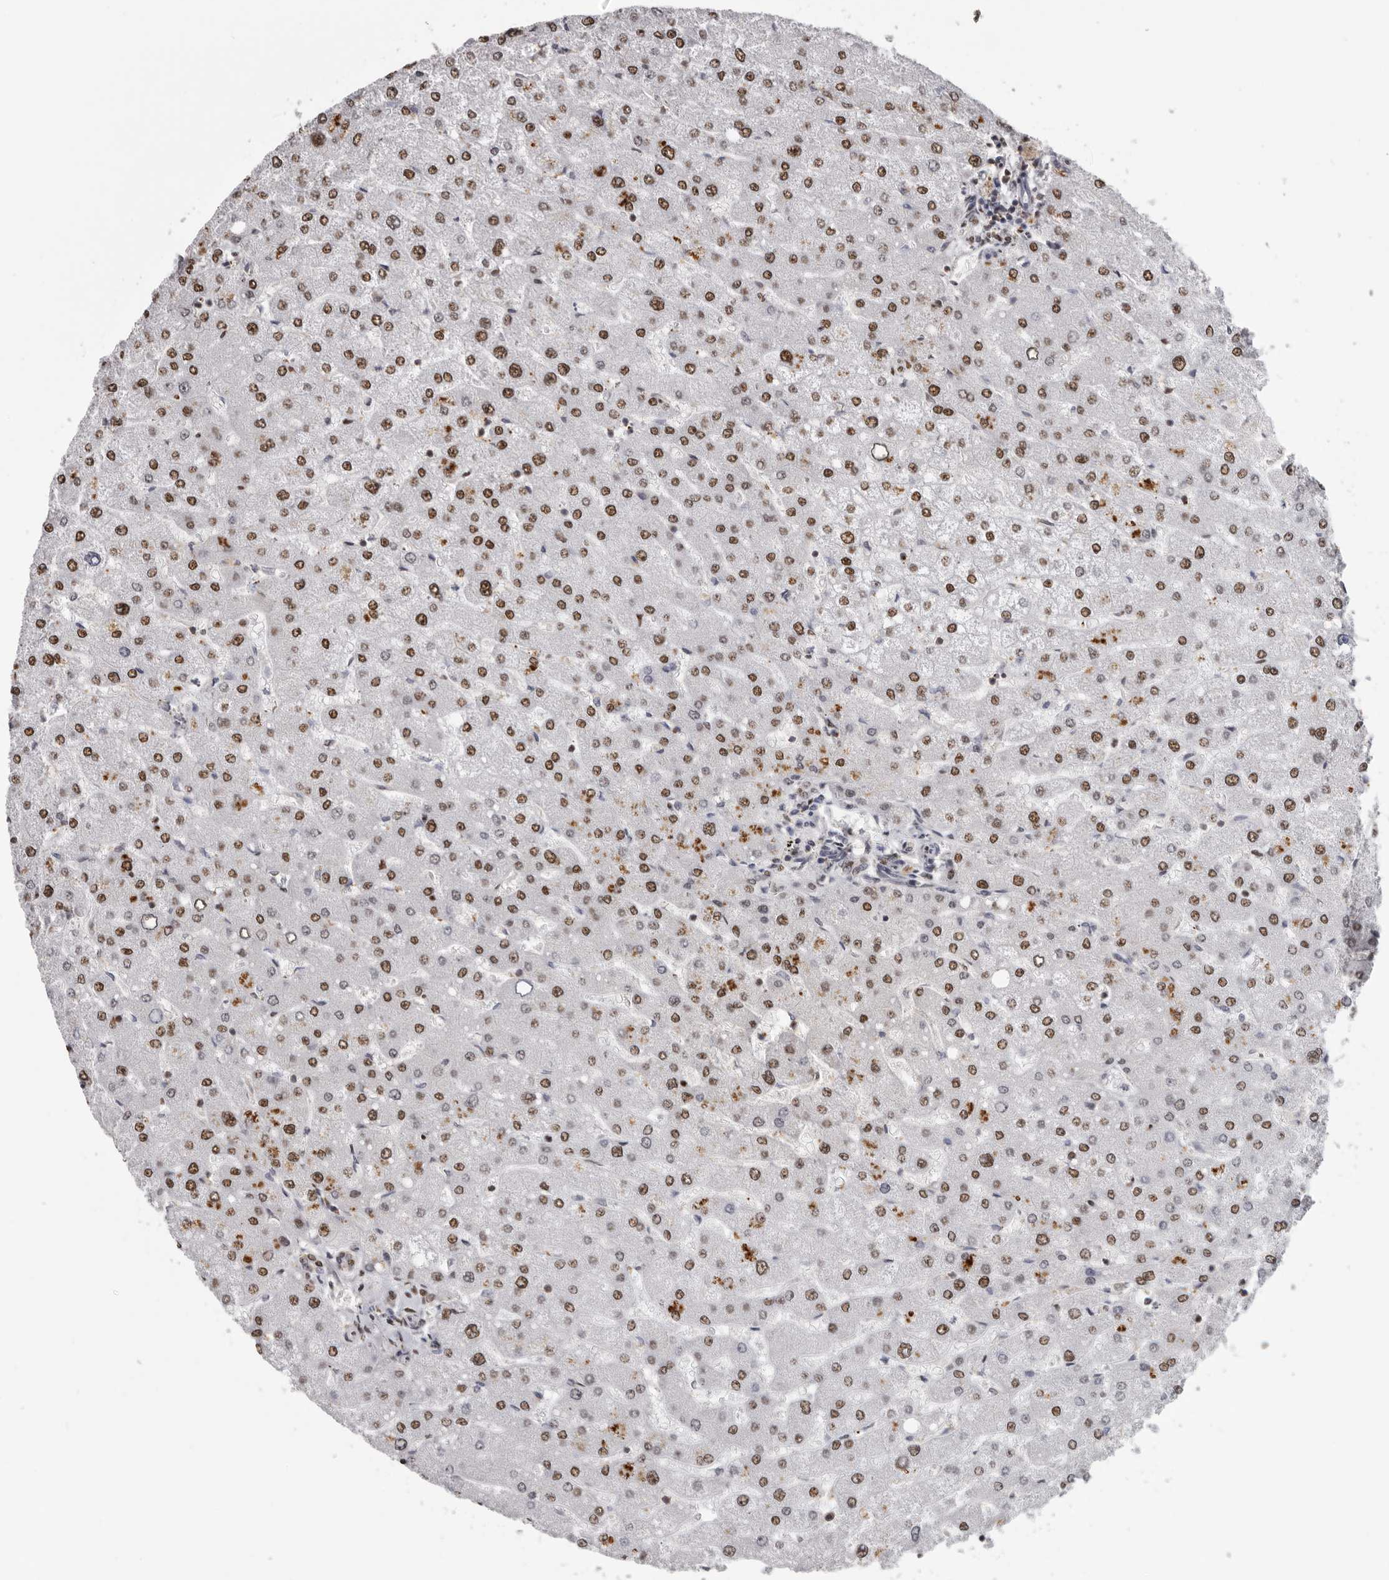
{"staining": {"intensity": "negative", "quantity": "none", "location": "none"}, "tissue": "liver", "cell_type": "Cholangiocytes", "image_type": "normal", "snomed": [{"axis": "morphology", "description": "Normal tissue, NOS"}, {"axis": "topography", "description": "Liver"}], "caption": "High power microscopy image of an immunohistochemistry photomicrograph of benign liver, revealing no significant staining in cholangiocytes.", "gene": "SCAF4", "patient": {"sex": "male", "age": 55}}